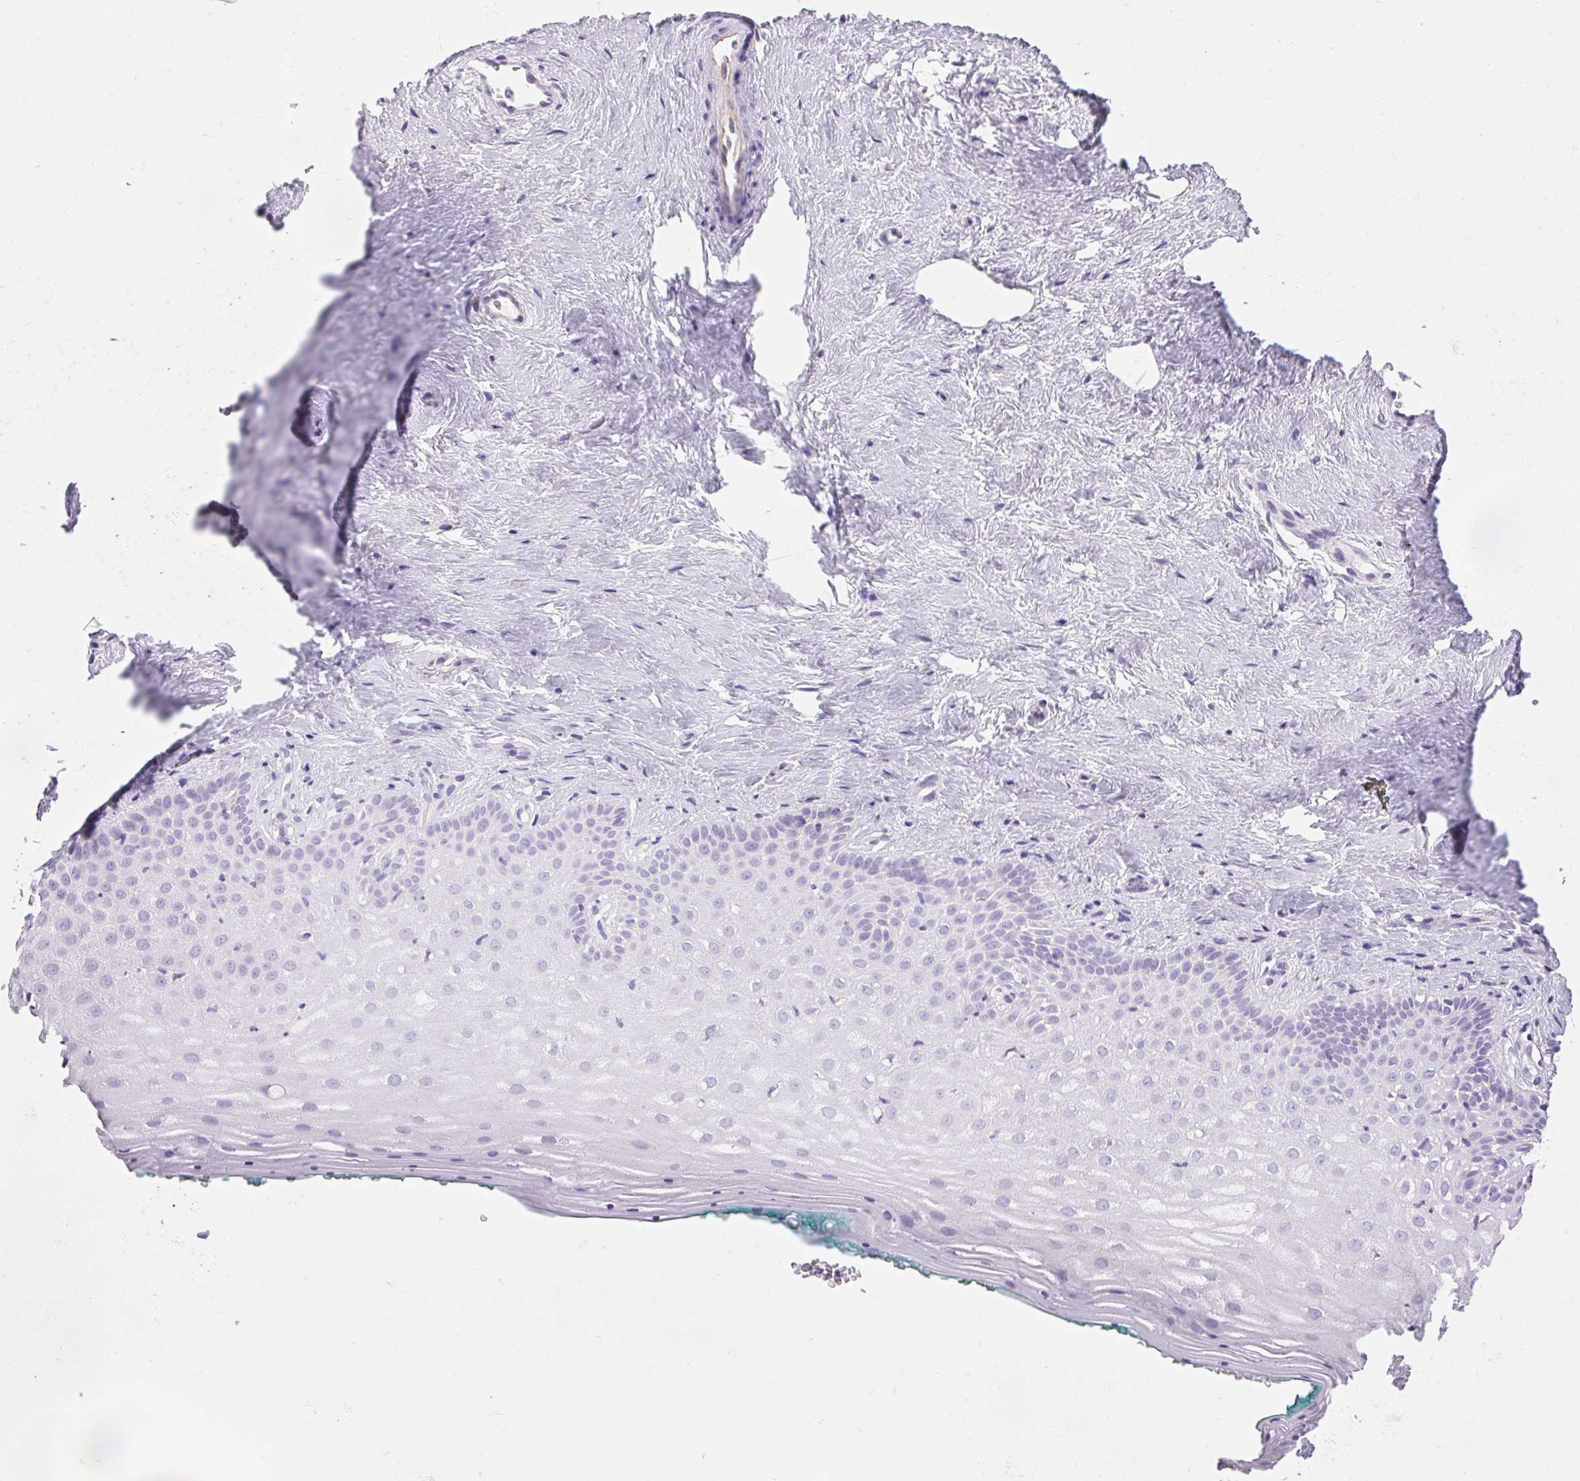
{"staining": {"intensity": "negative", "quantity": "none", "location": "none"}, "tissue": "vagina", "cell_type": "Squamous epithelial cells", "image_type": "normal", "snomed": [{"axis": "morphology", "description": "Normal tissue, NOS"}, {"axis": "topography", "description": "Vagina"}], "caption": "DAB (3,3'-diaminobenzidine) immunohistochemical staining of normal human vagina shows no significant positivity in squamous epithelial cells. (DAB (3,3'-diaminobenzidine) IHC with hematoxylin counter stain).", "gene": "ARHGAP11B", "patient": {"sex": "female", "age": 45}}